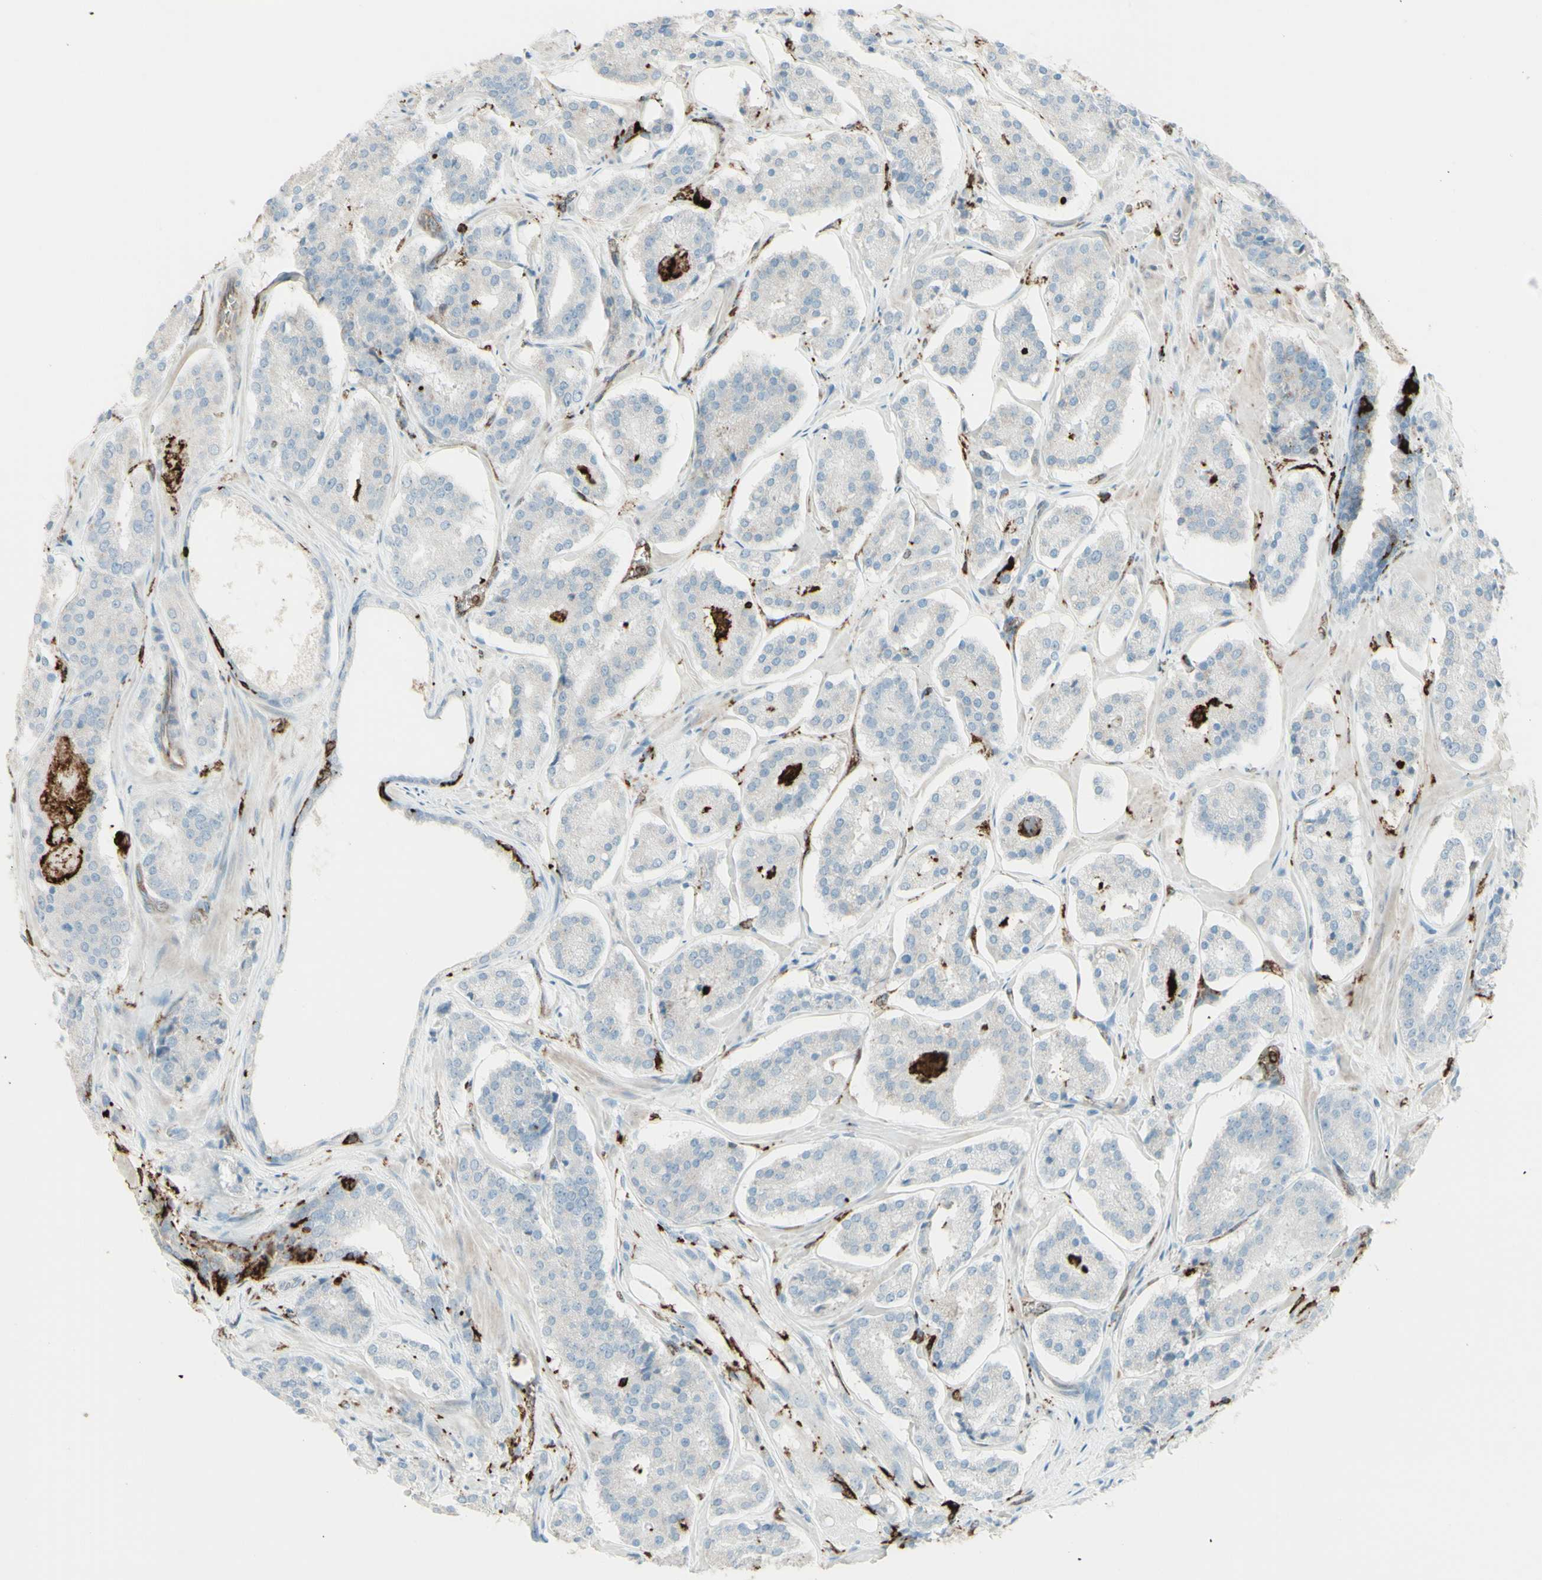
{"staining": {"intensity": "negative", "quantity": "none", "location": "none"}, "tissue": "prostate cancer", "cell_type": "Tumor cells", "image_type": "cancer", "snomed": [{"axis": "morphology", "description": "Adenocarcinoma, High grade"}, {"axis": "topography", "description": "Prostate"}], "caption": "Immunohistochemistry (IHC) micrograph of neoplastic tissue: human high-grade adenocarcinoma (prostate) stained with DAB demonstrates no significant protein positivity in tumor cells.", "gene": "HLA-DPB1", "patient": {"sex": "male", "age": 60}}